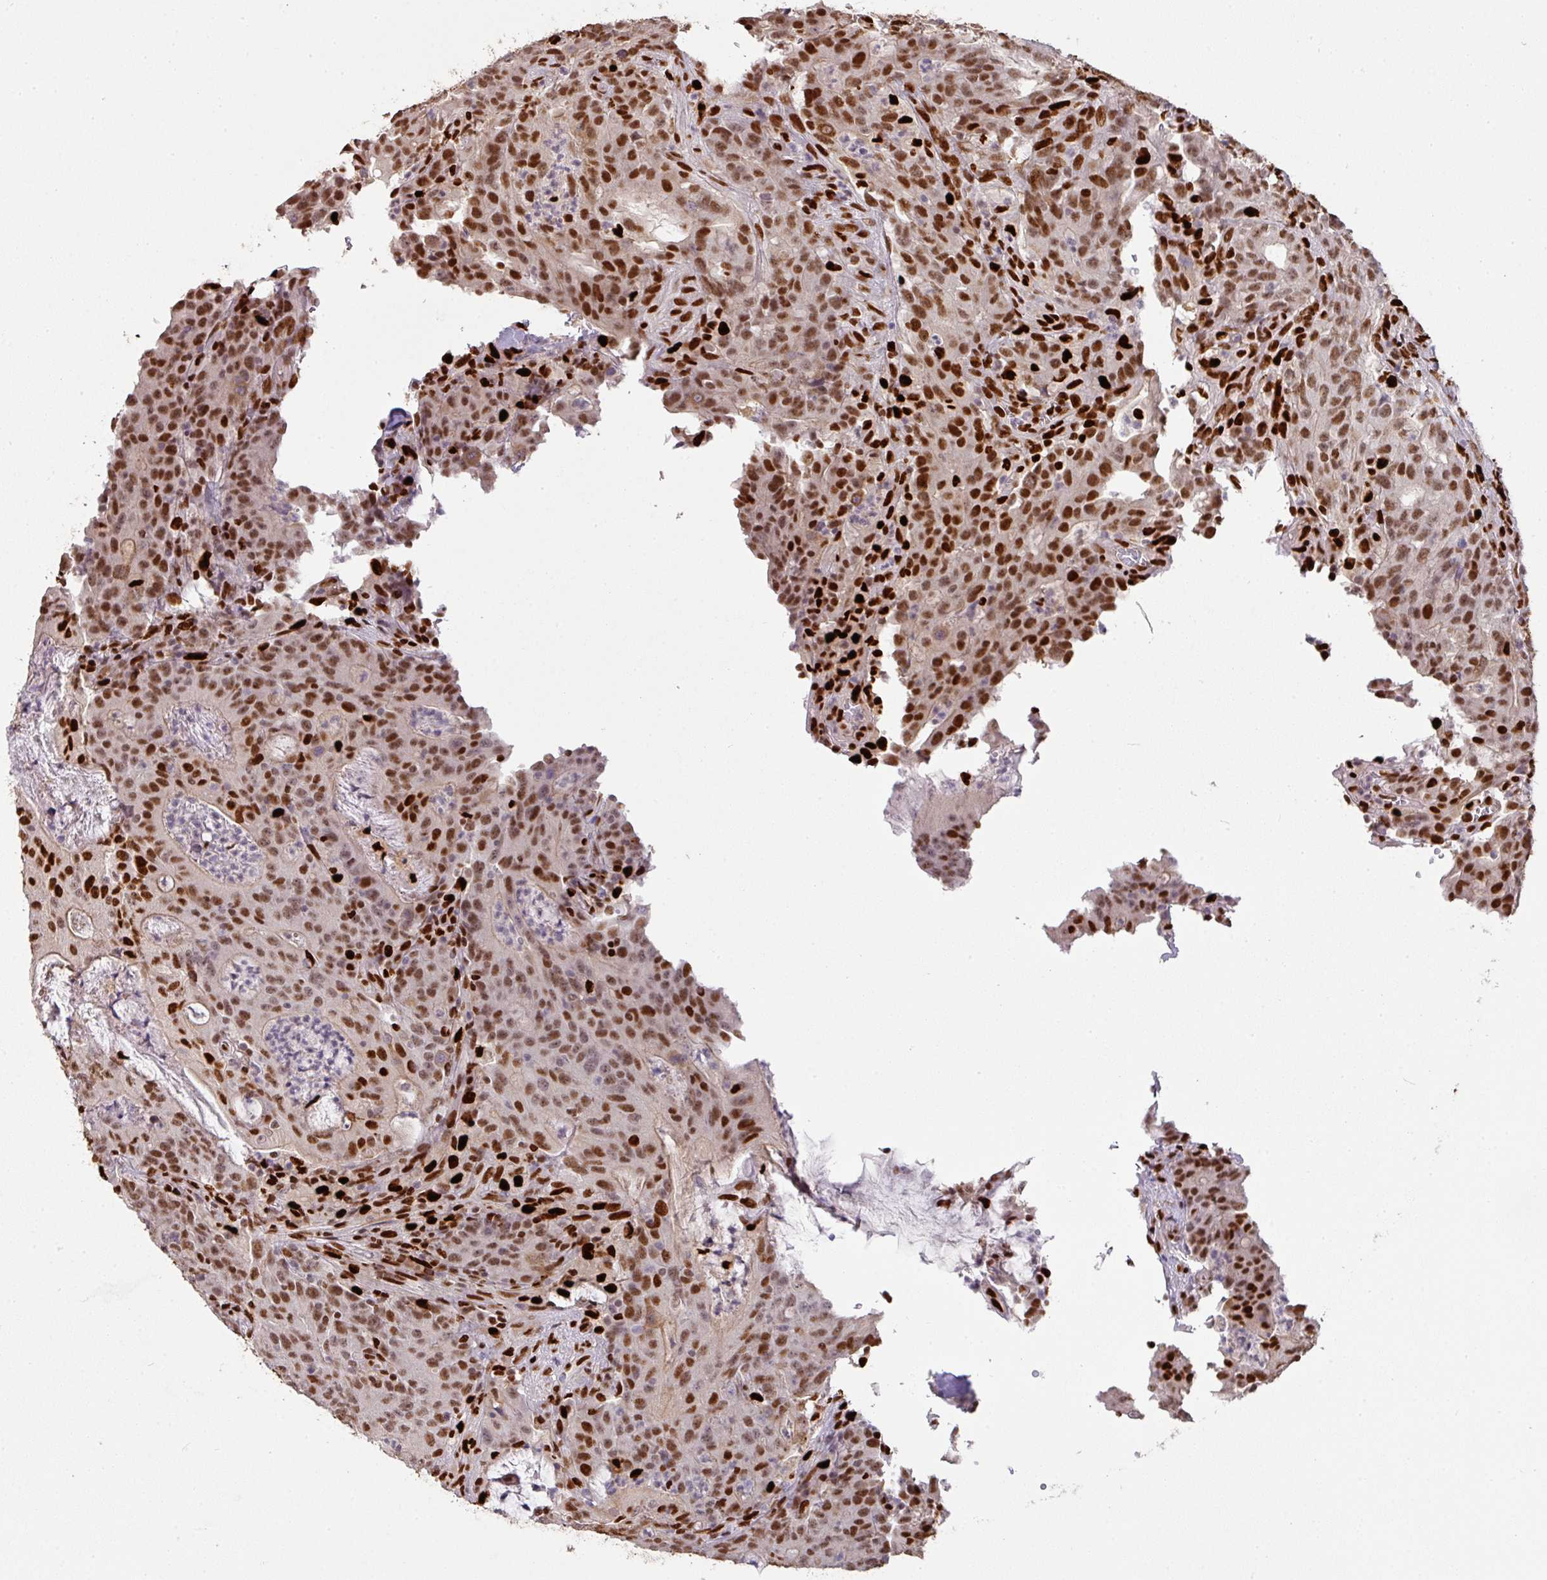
{"staining": {"intensity": "strong", "quantity": ">75%", "location": "nuclear"}, "tissue": "colorectal cancer", "cell_type": "Tumor cells", "image_type": "cancer", "snomed": [{"axis": "morphology", "description": "Adenocarcinoma, NOS"}, {"axis": "topography", "description": "Colon"}], "caption": "This is an image of IHC staining of adenocarcinoma (colorectal), which shows strong positivity in the nuclear of tumor cells.", "gene": "SAMHD1", "patient": {"sex": "male", "age": 83}}